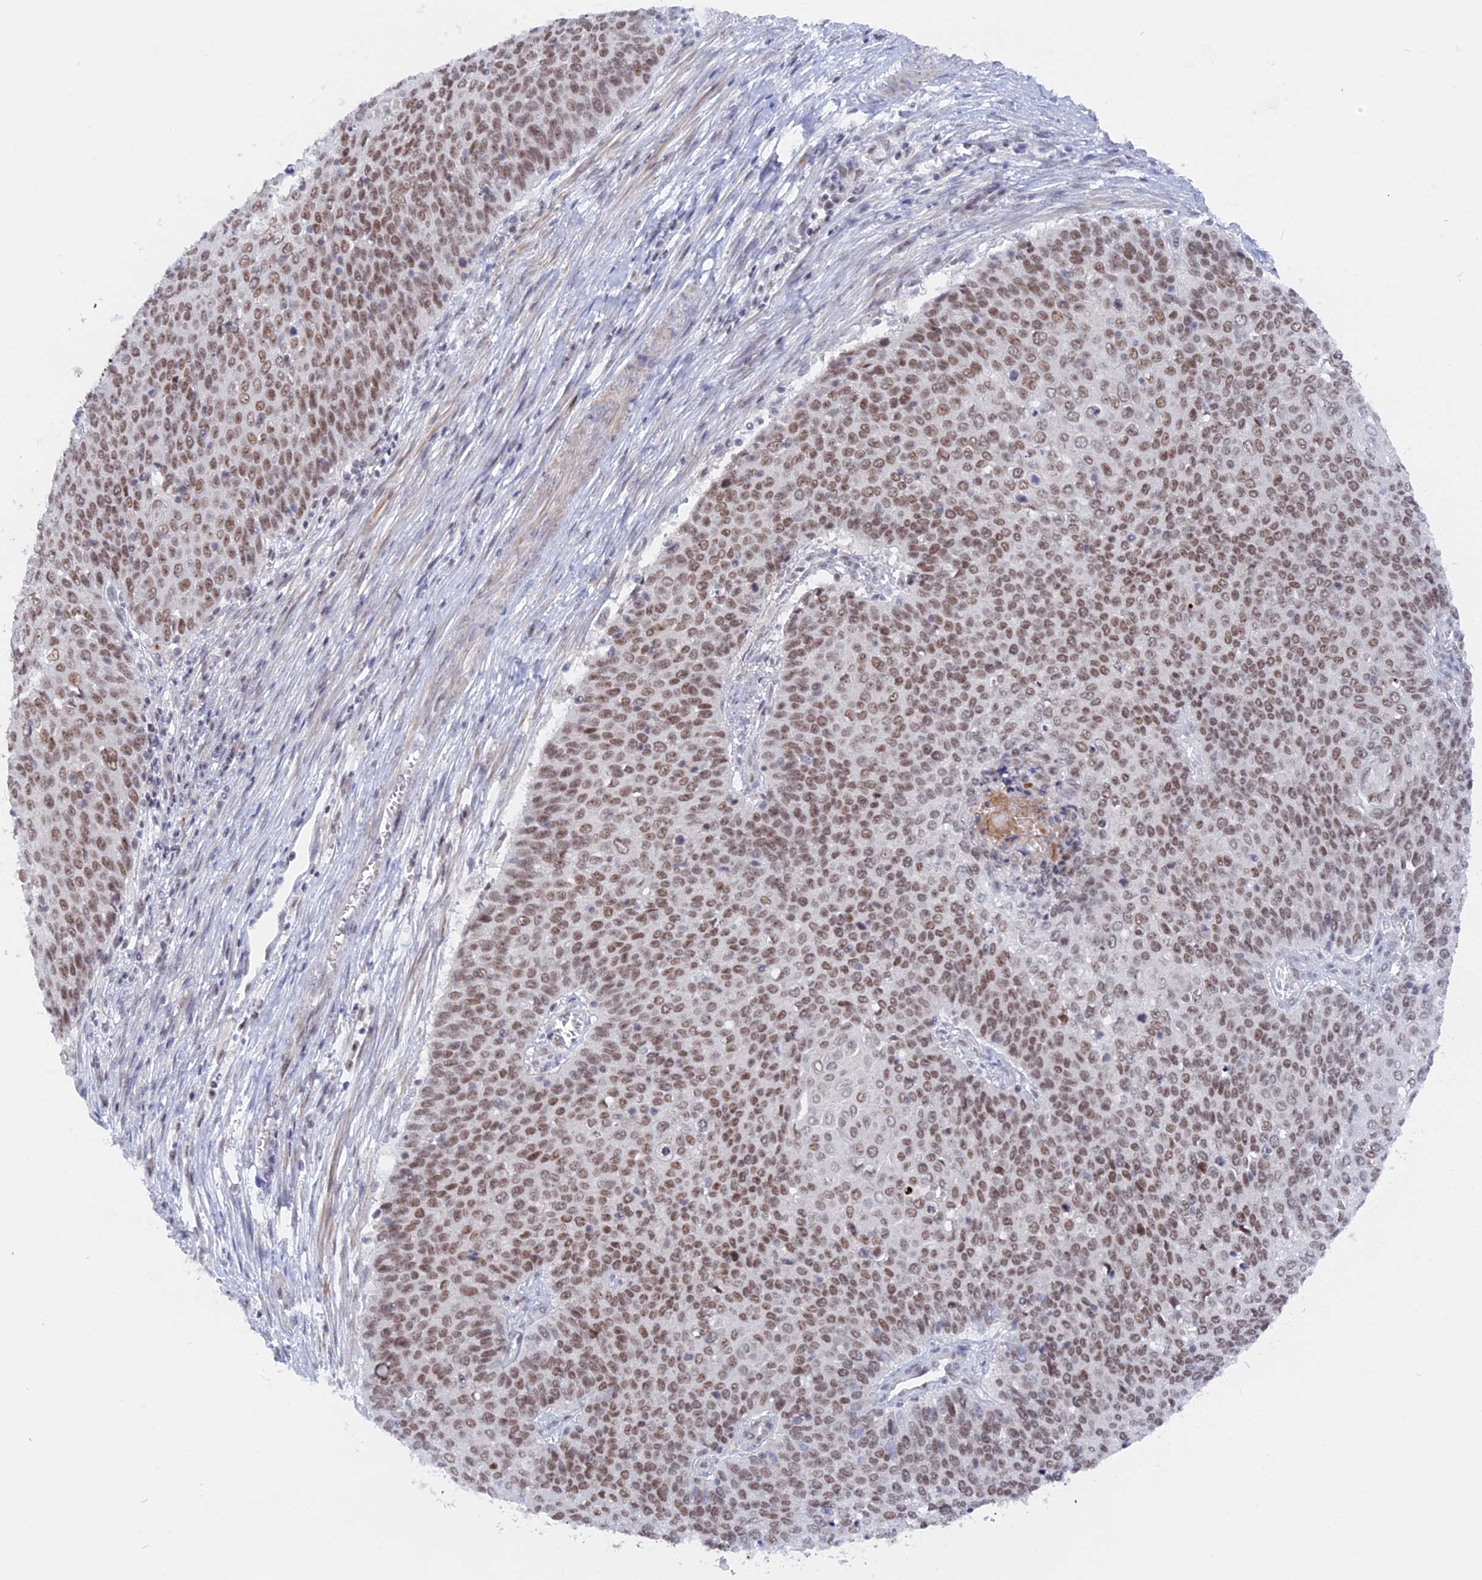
{"staining": {"intensity": "moderate", "quantity": ">75%", "location": "nuclear"}, "tissue": "cervical cancer", "cell_type": "Tumor cells", "image_type": "cancer", "snomed": [{"axis": "morphology", "description": "Squamous cell carcinoma, NOS"}, {"axis": "topography", "description": "Cervix"}], "caption": "Cervical cancer (squamous cell carcinoma) stained with a protein marker exhibits moderate staining in tumor cells.", "gene": "BRD2", "patient": {"sex": "female", "age": 39}}